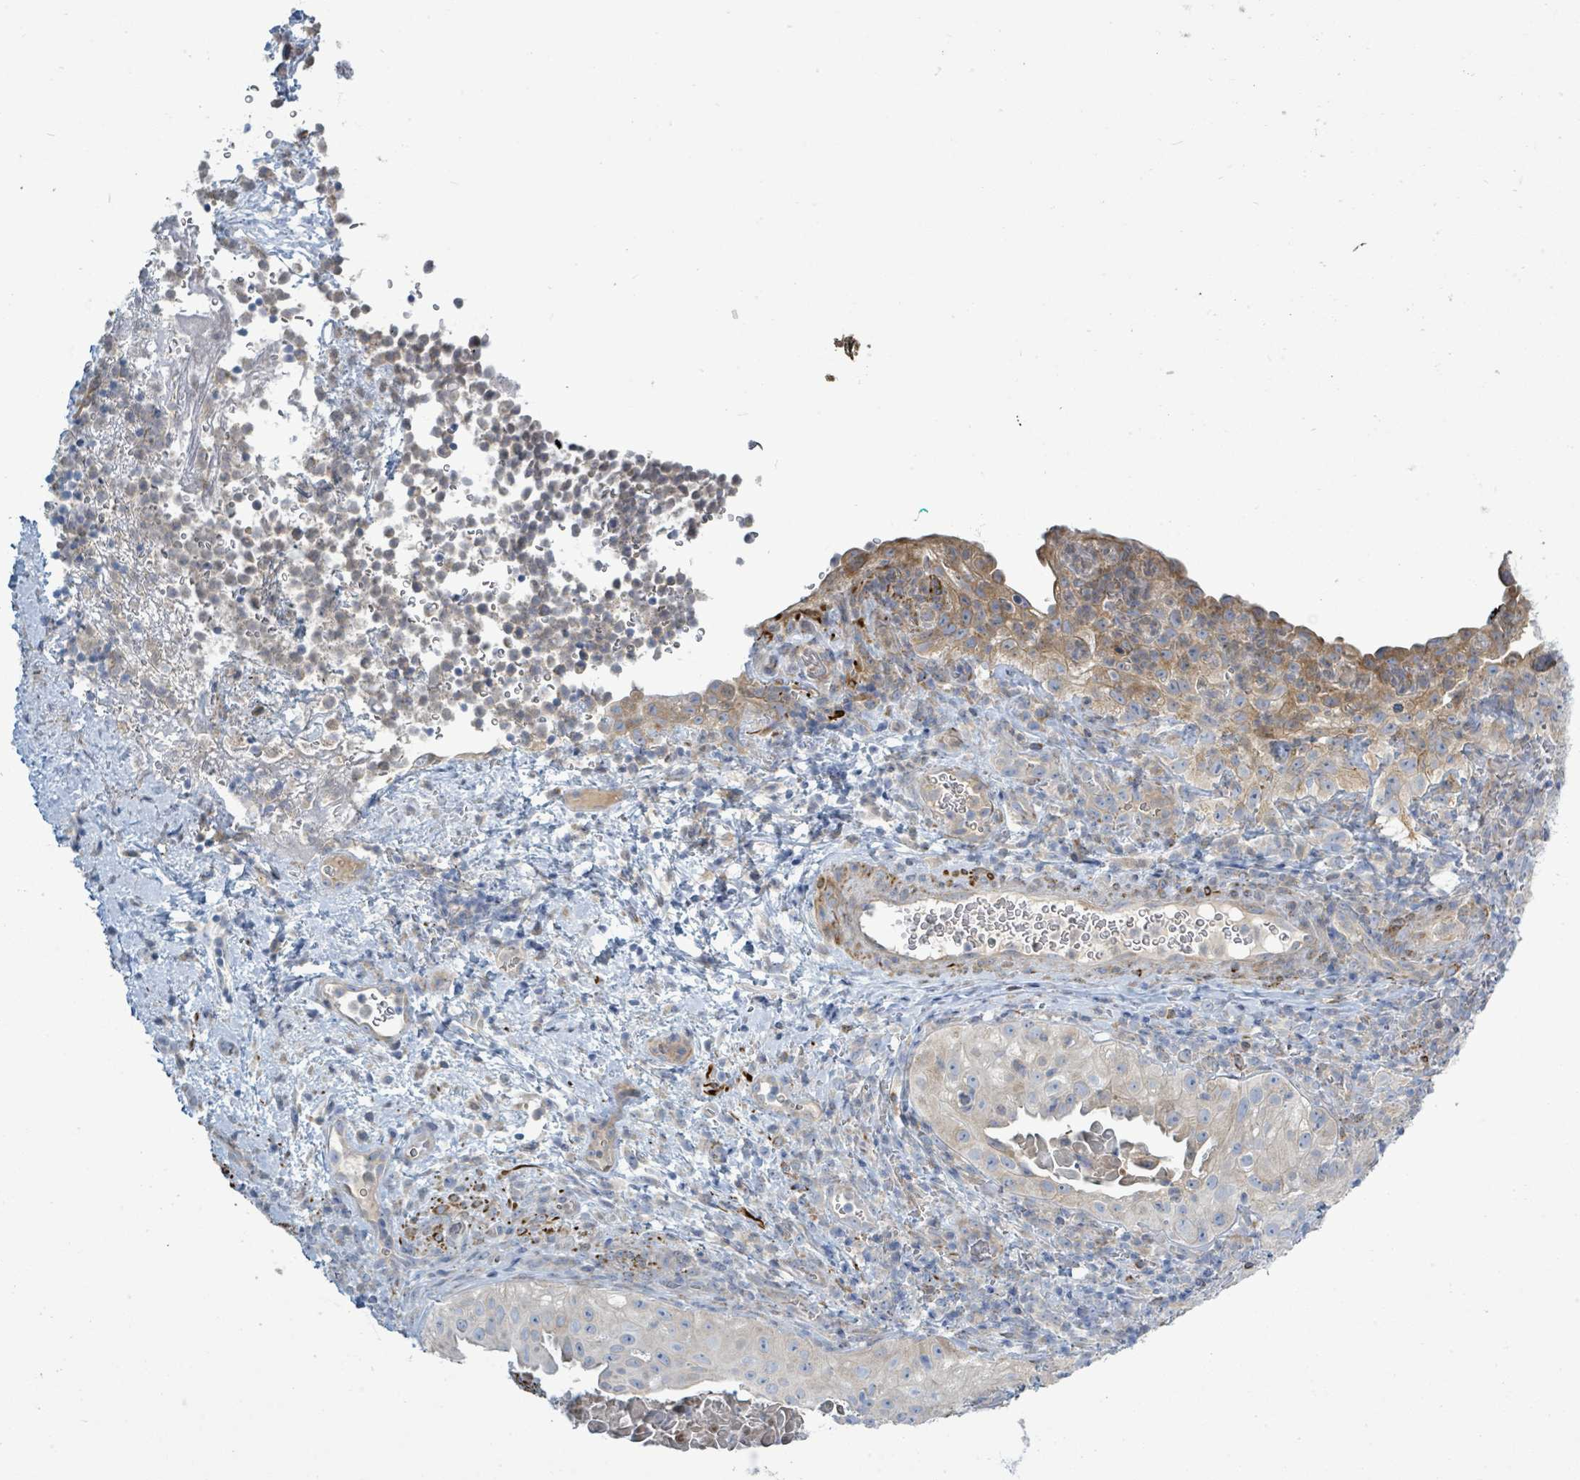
{"staining": {"intensity": "weak", "quantity": "<25%", "location": "cytoplasmic/membranous"}, "tissue": "cervical cancer", "cell_type": "Tumor cells", "image_type": "cancer", "snomed": [{"axis": "morphology", "description": "Squamous cell carcinoma, NOS"}, {"axis": "topography", "description": "Cervix"}], "caption": "Immunohistochemical staining of human cervical cancer (squamous cell carcinoma) displays no significant expression in tumor cells.", "gene": "SIRPB1", "patient": {"sex": "female", "age": 52}}